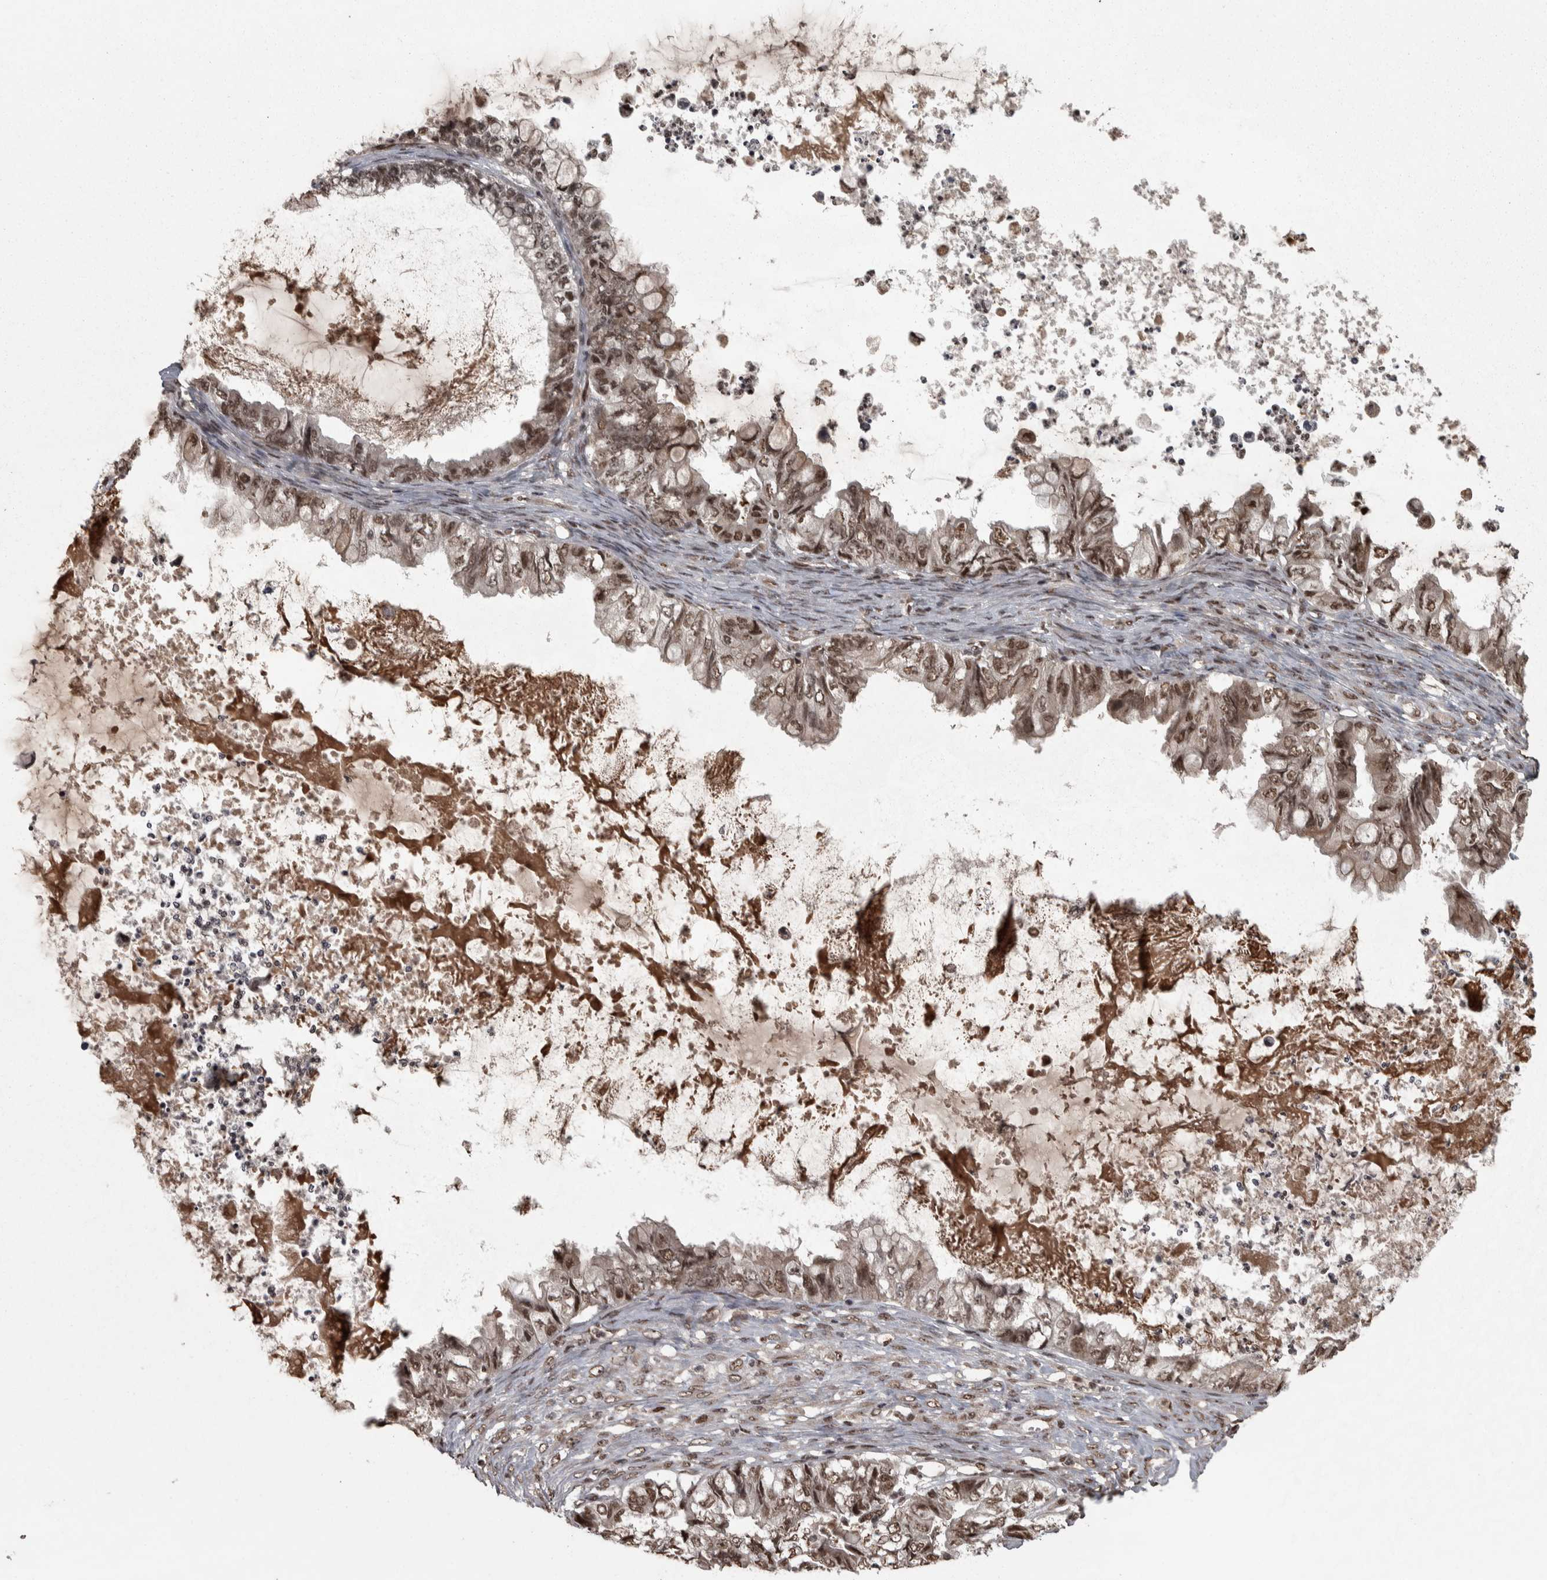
{"staining": {"intensity": "moderate", "quantity": ">75%", "location": "nuclear"}, "tissue": "ovarian cancer", "cell_type": "Tumor cells", "image_type": "cancer", "snomed": [{"axis": "morphology", "description": "Cystadenocarcinoma, mucinous, NOS"}, {"axis": "topography", "description": "Ovary"}], "caption": "Ovarian mucinous cystadenocarcinoma stained with a brown dye exhibits moderate nuclear positive staining in approximately >75% of tumor cells.", "gene": "ZFHX4", "patient": {"sex": "female", "age": 80}}